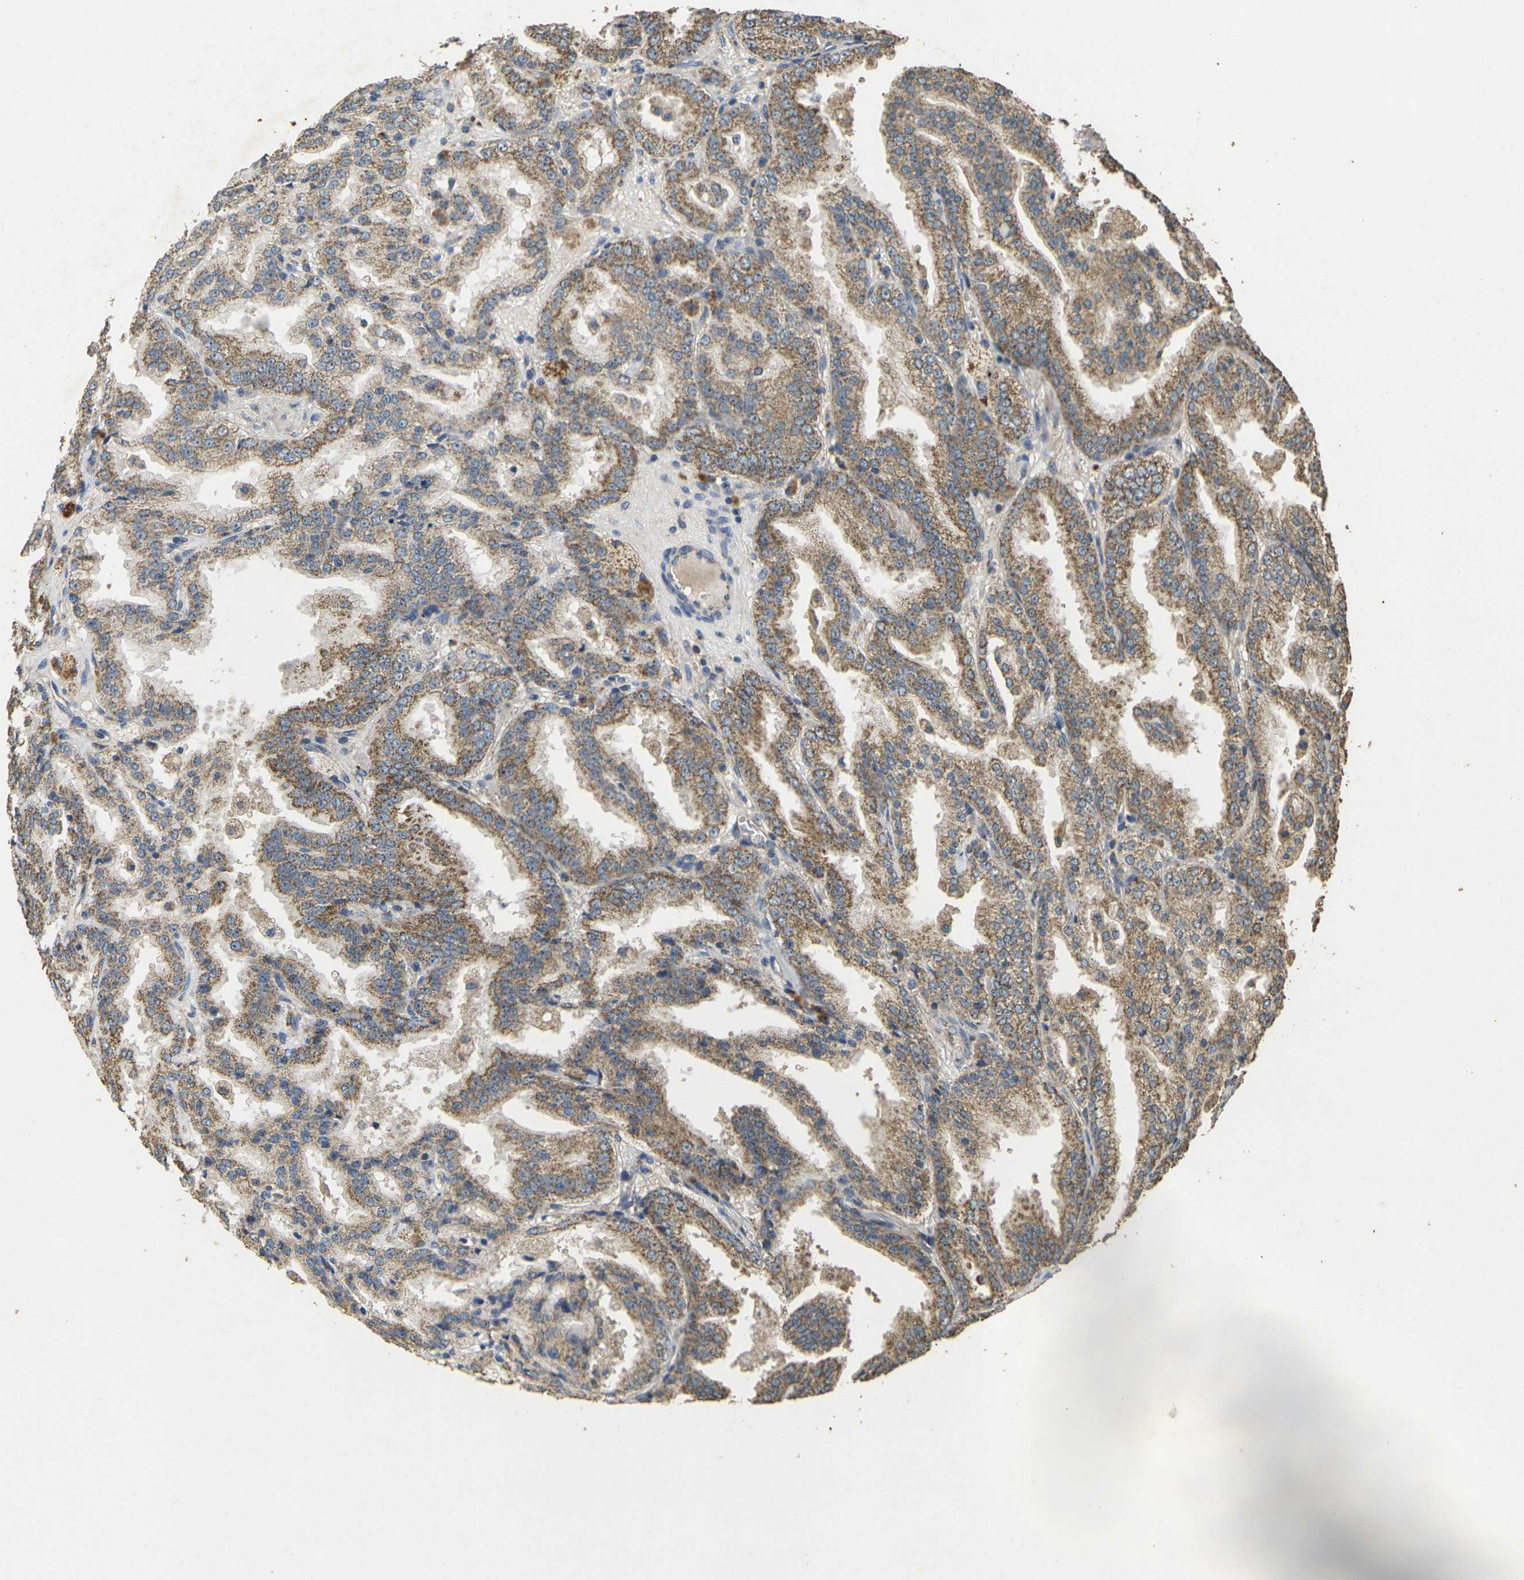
{"staining": {"intensity": "moderate", "quantity": ">75%", "location": "cytoplasmic/membranous"}, "tissue": "prostate cancer", "cell_type": "Tumor cells", "image_type": "cancer", "snomed": [{"axis": "morphology", "description": "Adenocarcinoma, High grade"}, {"axis": "topography", "description": "Prostate"}], "caption": "Prostate cancer stained with DAB IHC demonstrates medium levels of moderate cytoplasmic/membranous staining in approximately >75% of tumor cells.", "gene": "MAPK11", "patient": {"sex": "male", "age": 61}}